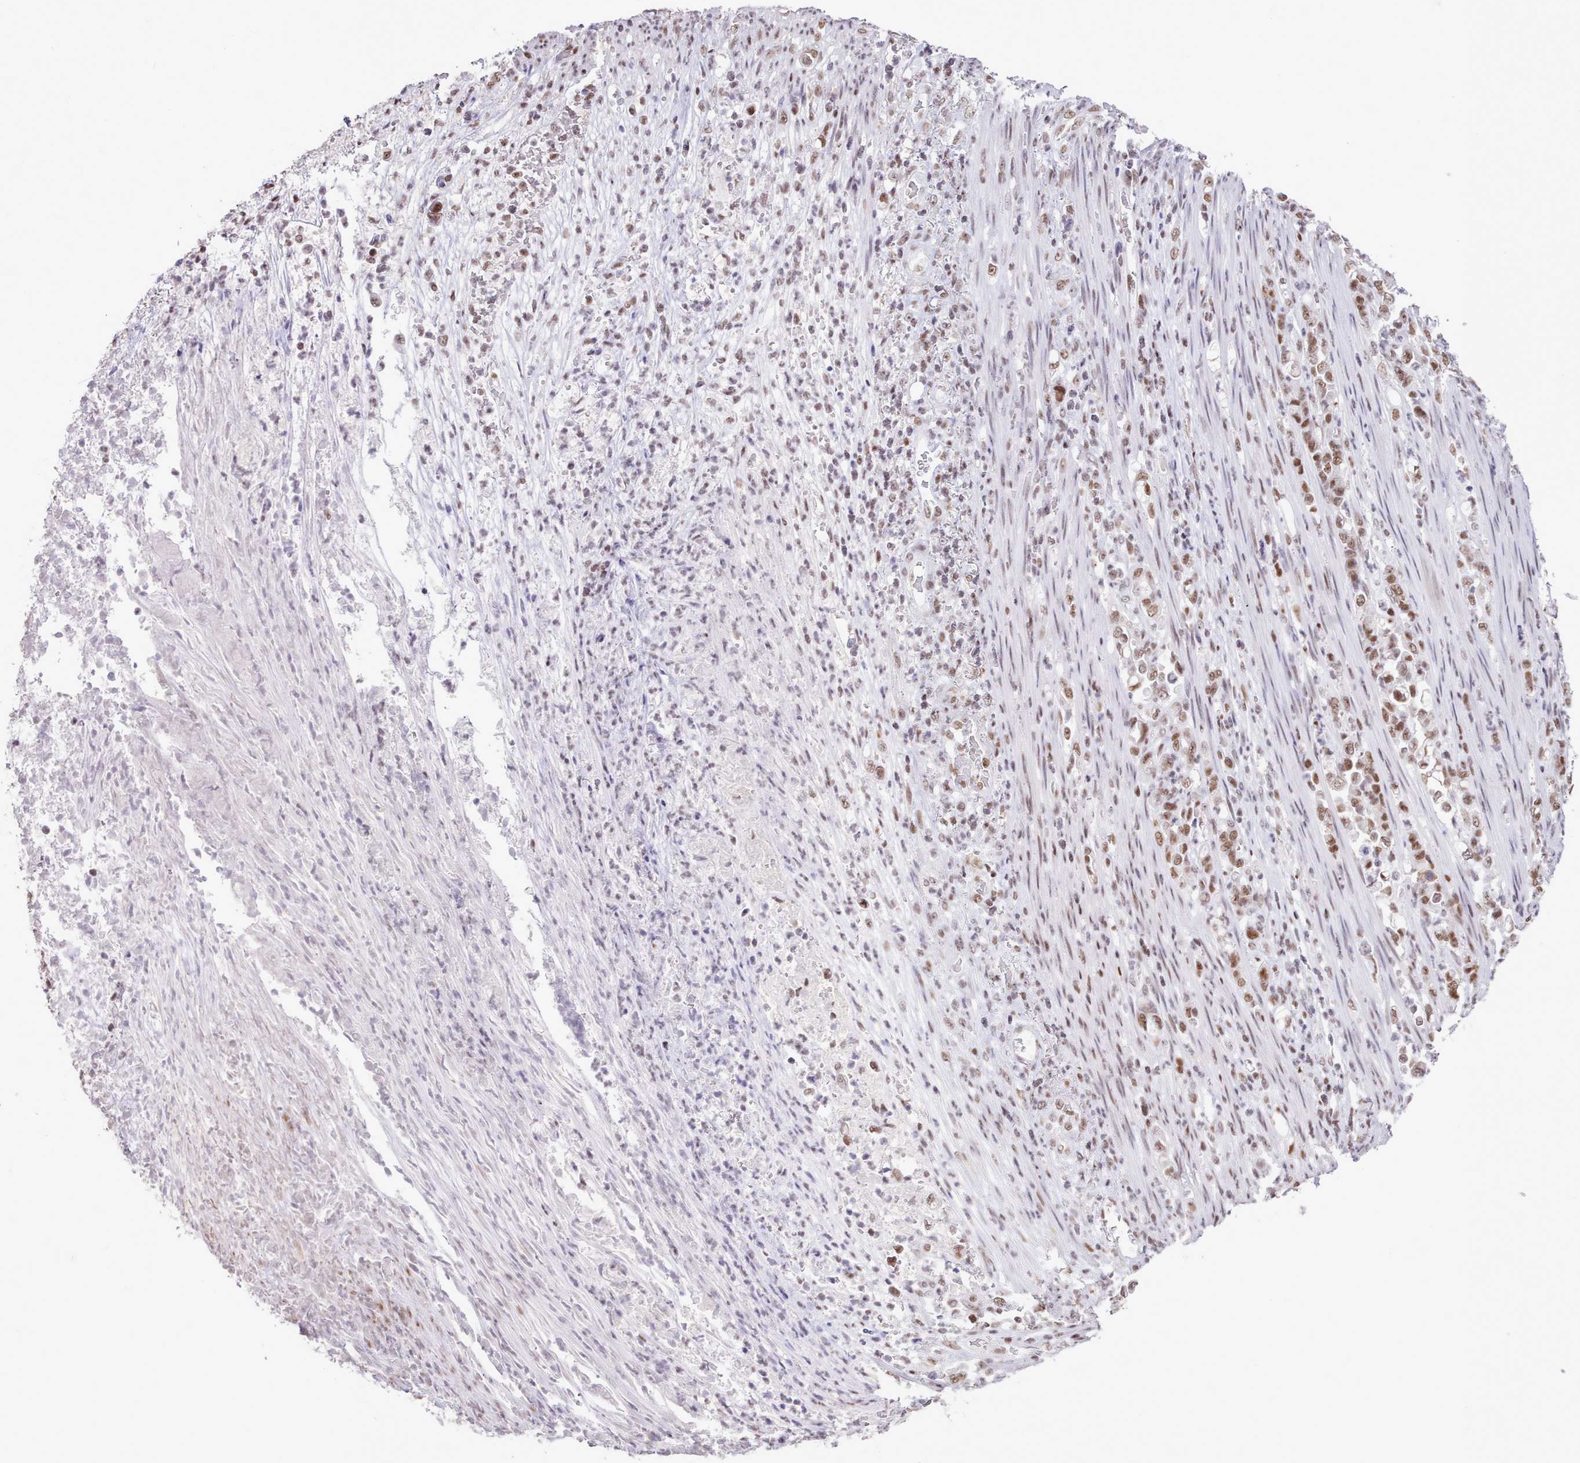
{"staining": {"intensity": "strong", "quantity": ">75%", "location": "nuclear"}, "tissue": "stomach cancer", "cell_type": "Tumor cells", "image_type": "cancer", "snomed": [{"axis": "morphology", "description": "Normal tissue, NOS"}, {"axis": "morphology", "description": "Adenocarcinoma, NOS"}, {"axis": "topography", "description": "Stomach"}], "caption": "Immunohistochemistry (IHC) histopathology image of adenocarcinoma (stomach) stained for a protein (brown), which exhibits high levels of strong nuclear expression in about >75% of tumor cells.", "gene": "TAF15", "patient": {"sex": "female", "age": 79}}